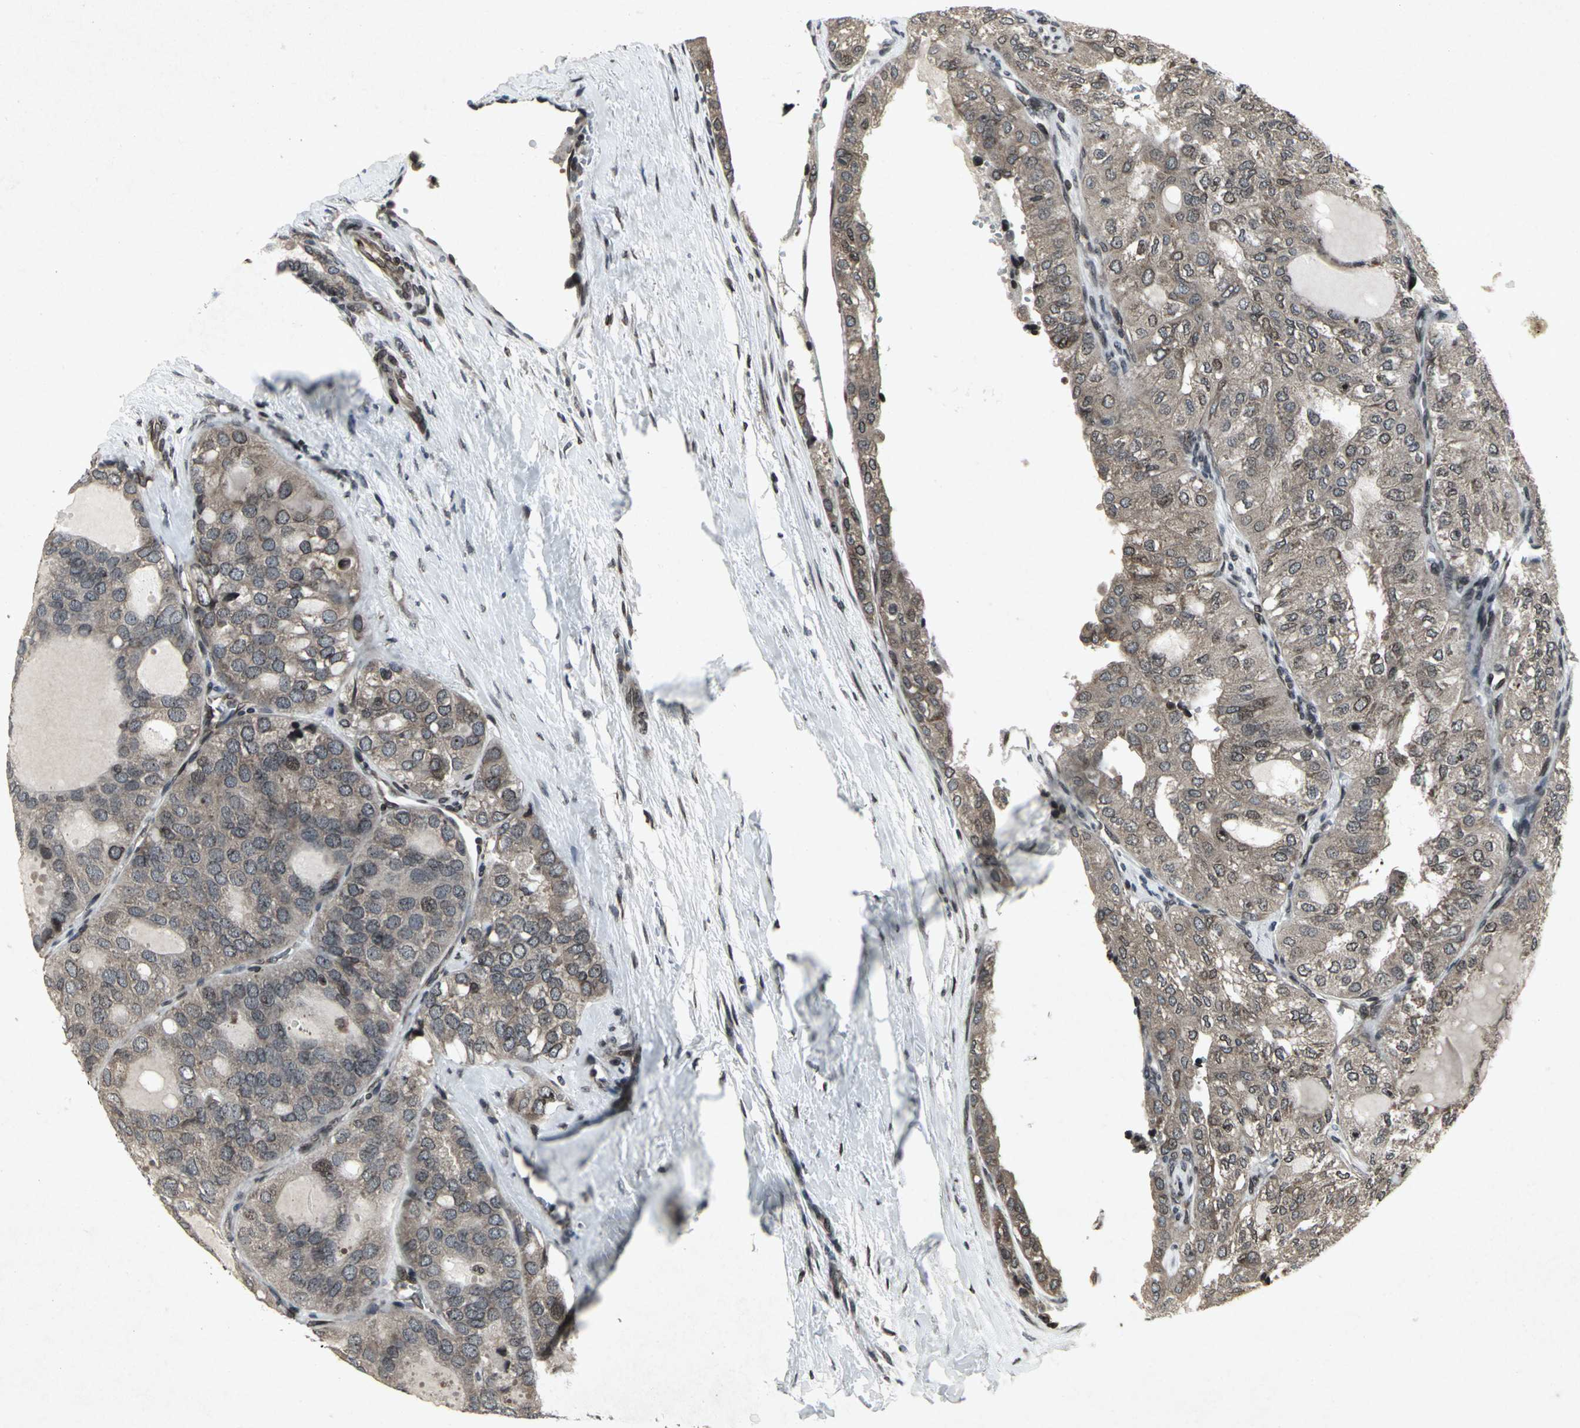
{"staining": {"intensity": "weak", "quantity": ">75%", "location": "cytoplasmic/membranous,nuclear"}, "tissue": "thyroid cancer", "cell_type": "Tumor cells", "image_type": "cancer", "snomed": [{"axis": "morphology", "description": "Follicular adenoma carcinoma, NOS"}, {"axis": "topography", "description": "Thyroid gland"}], "caption": "This micrograph exhibits IHC staining of thyroid cancer, with low weak cytoplasmic/membranous and nuclear staining in approximately >75% of tumor cells.", "gene": "SH2B3", "patient": {"sex": "male", "age": 75}}